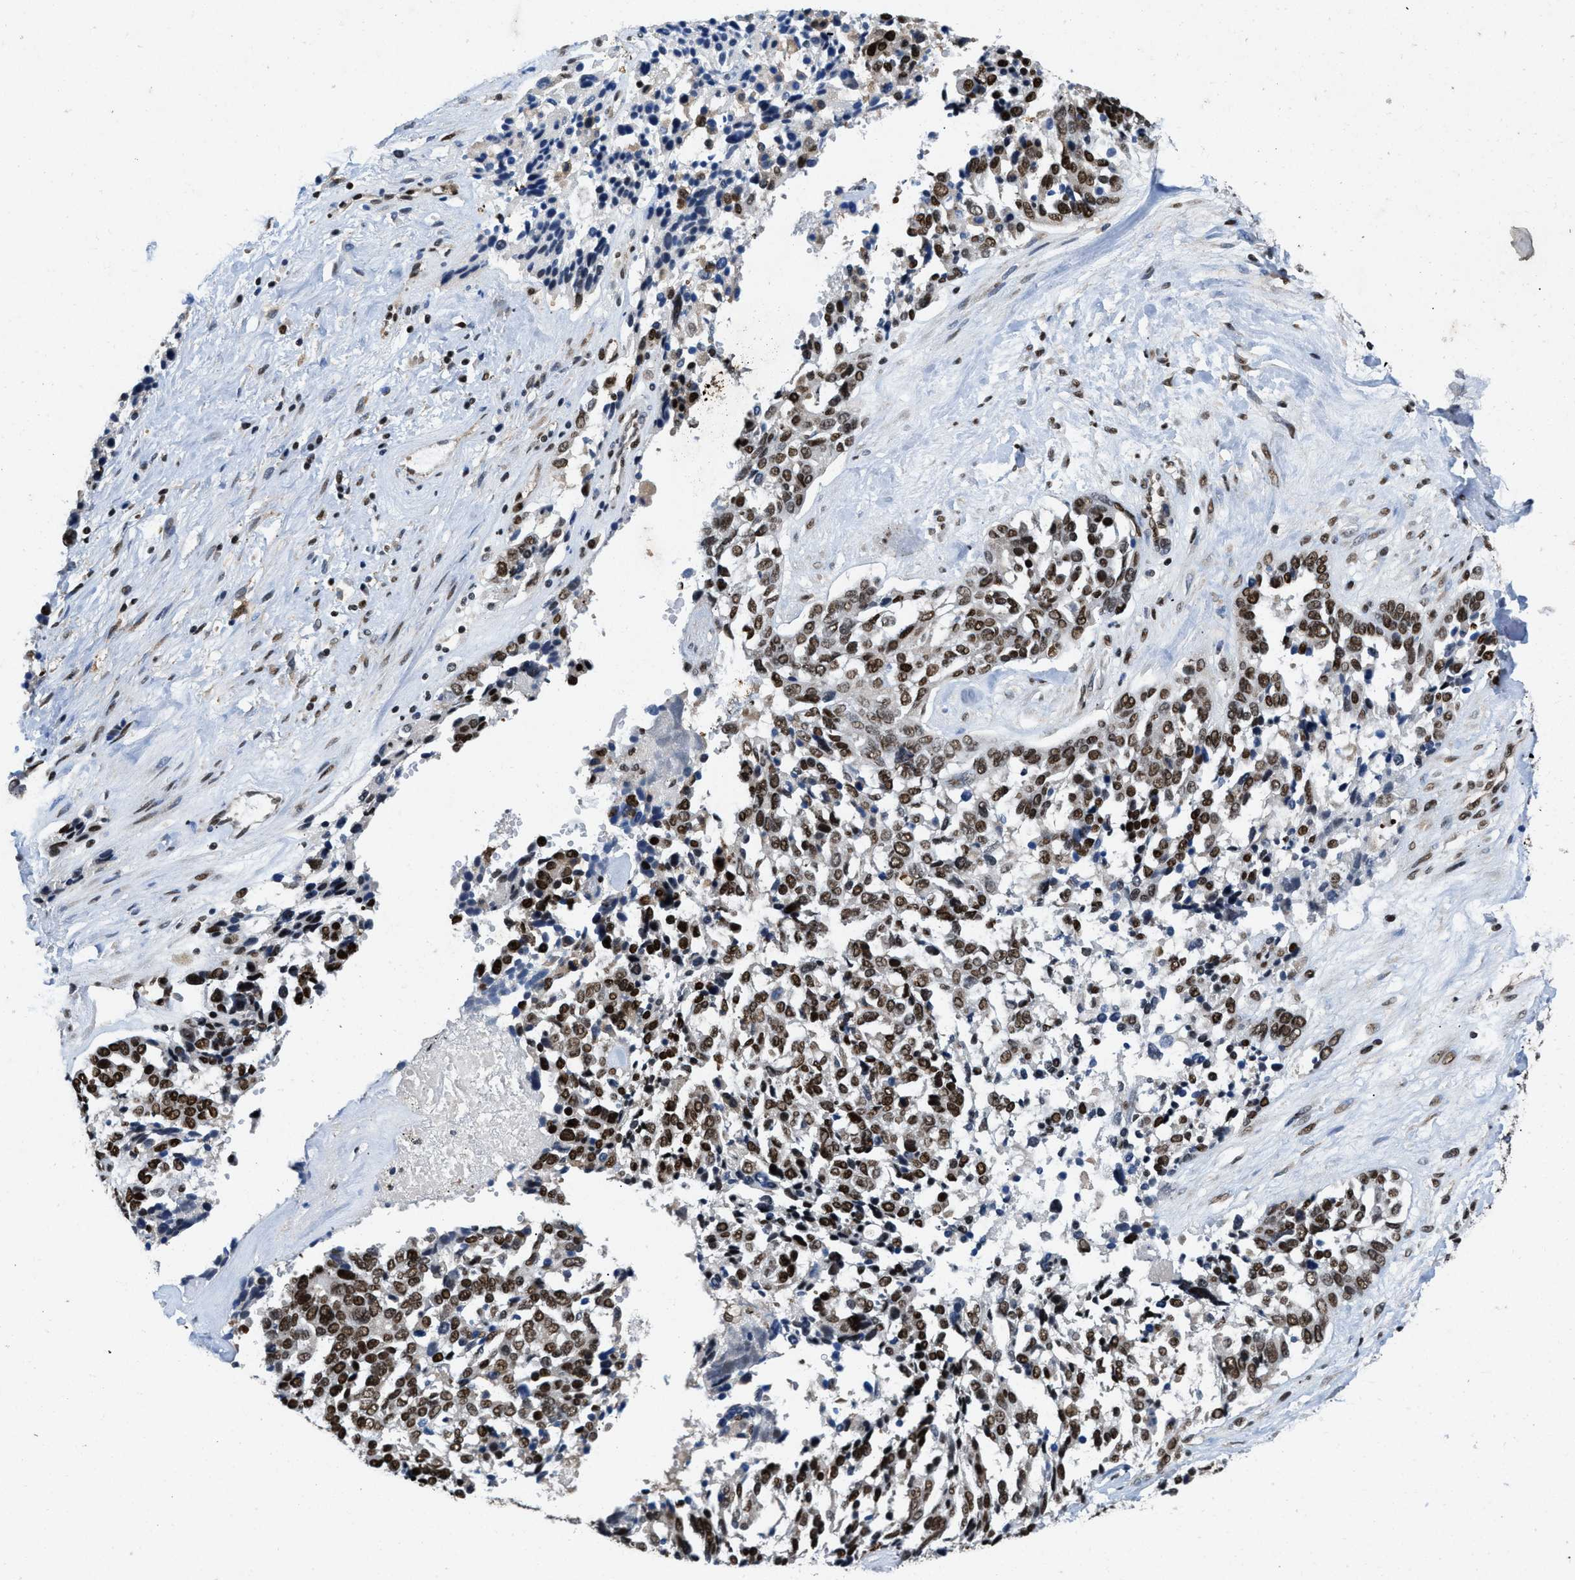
{"staining": {"intensity": "strong", "quantity": ">75%", "location": "nuclear"}, "tissue": "ovarian cancer", "cell_type": "Tumor cells", "image_type": "cancer", "snomed": [{"axis": "morphology", "description": "Cystadenocarcinoma, serous, NOS"}, {"axis": "topography", "description": "Ovary"}], "caption": "A brown stain highlights strong nuclear expression of a protein in ovarian cancer tumor cells.", "gene": "SAFB", "patient": {"sex": "female", "age": 44}}